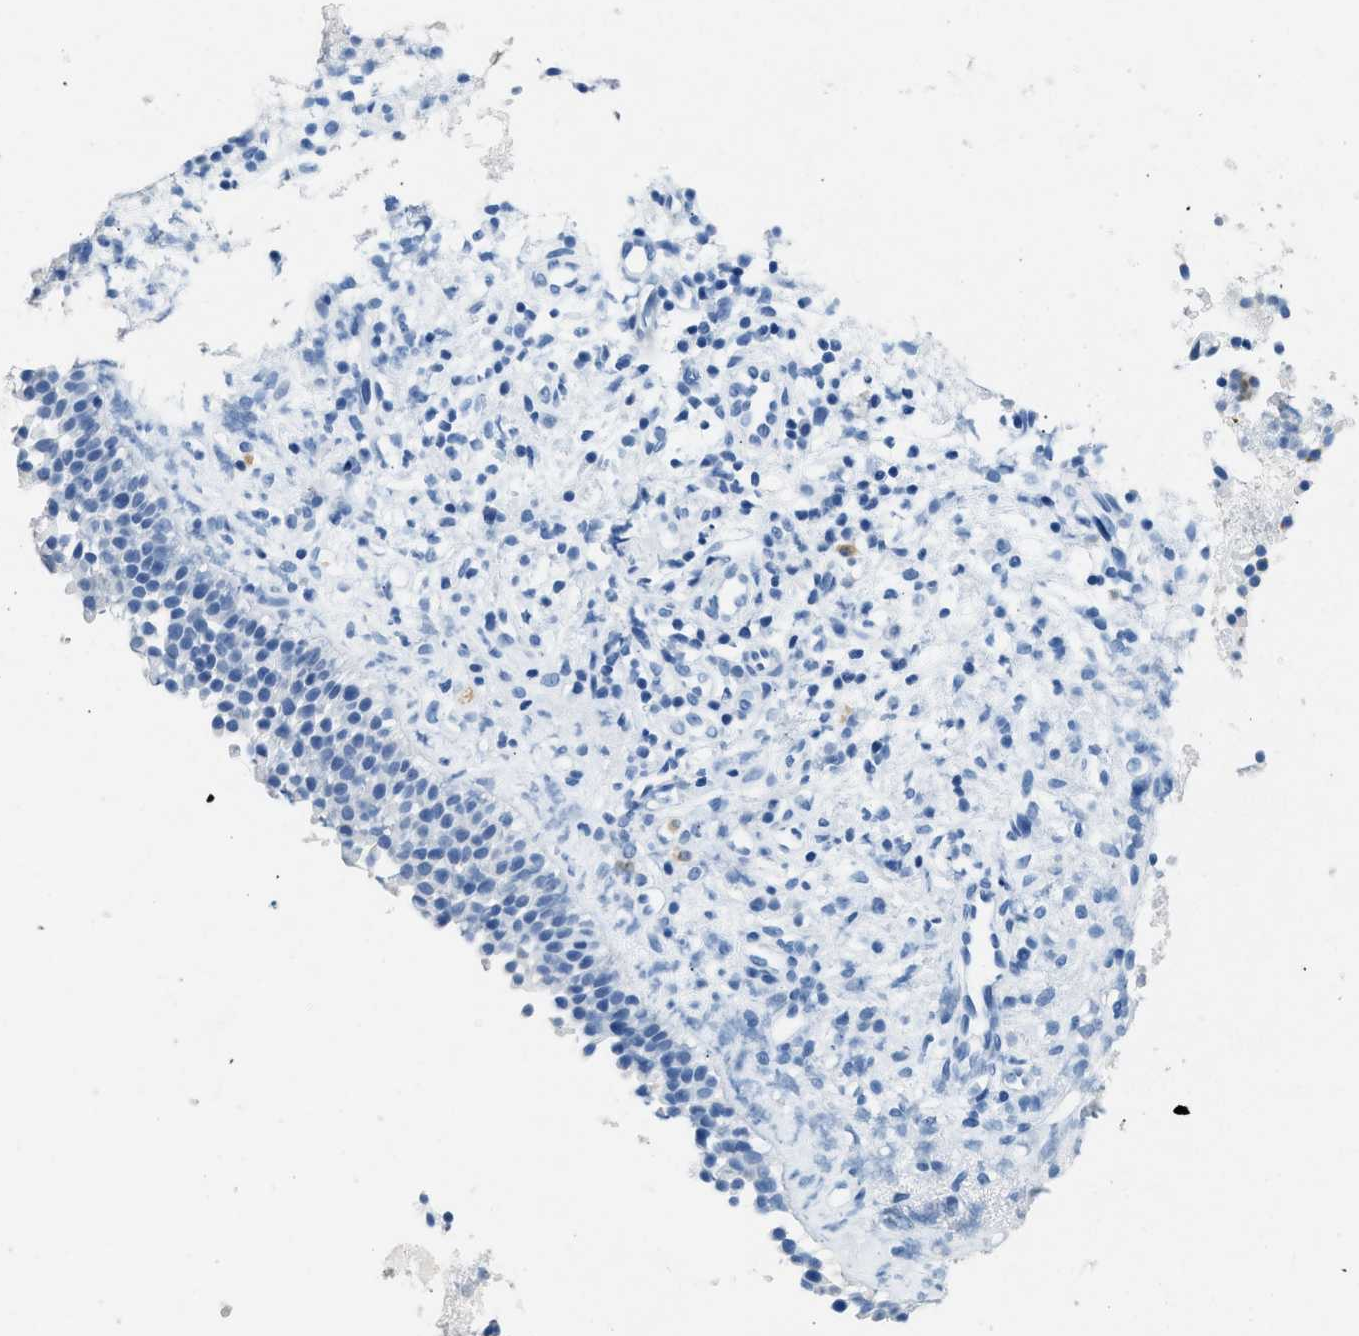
{"staining": {"intensity": "negative", "quantity": "none", "location": "none"}, "tissue": "nasopharynx", "cell_type": "Respiratory epithelial cells", "image_type": "normal", "snomed": [{"axis": "morphology", "description": "Normal tissue, NOS"}, {"axis": "topography", "description": "Nasopharynx"}], "caption": "Benign nasopharynx was stained to show a protein in brown. There is no significant expression in respiratory epithelial cells.", "gene": "HHATL", "patient": {"sex": "male", "age": 21}}